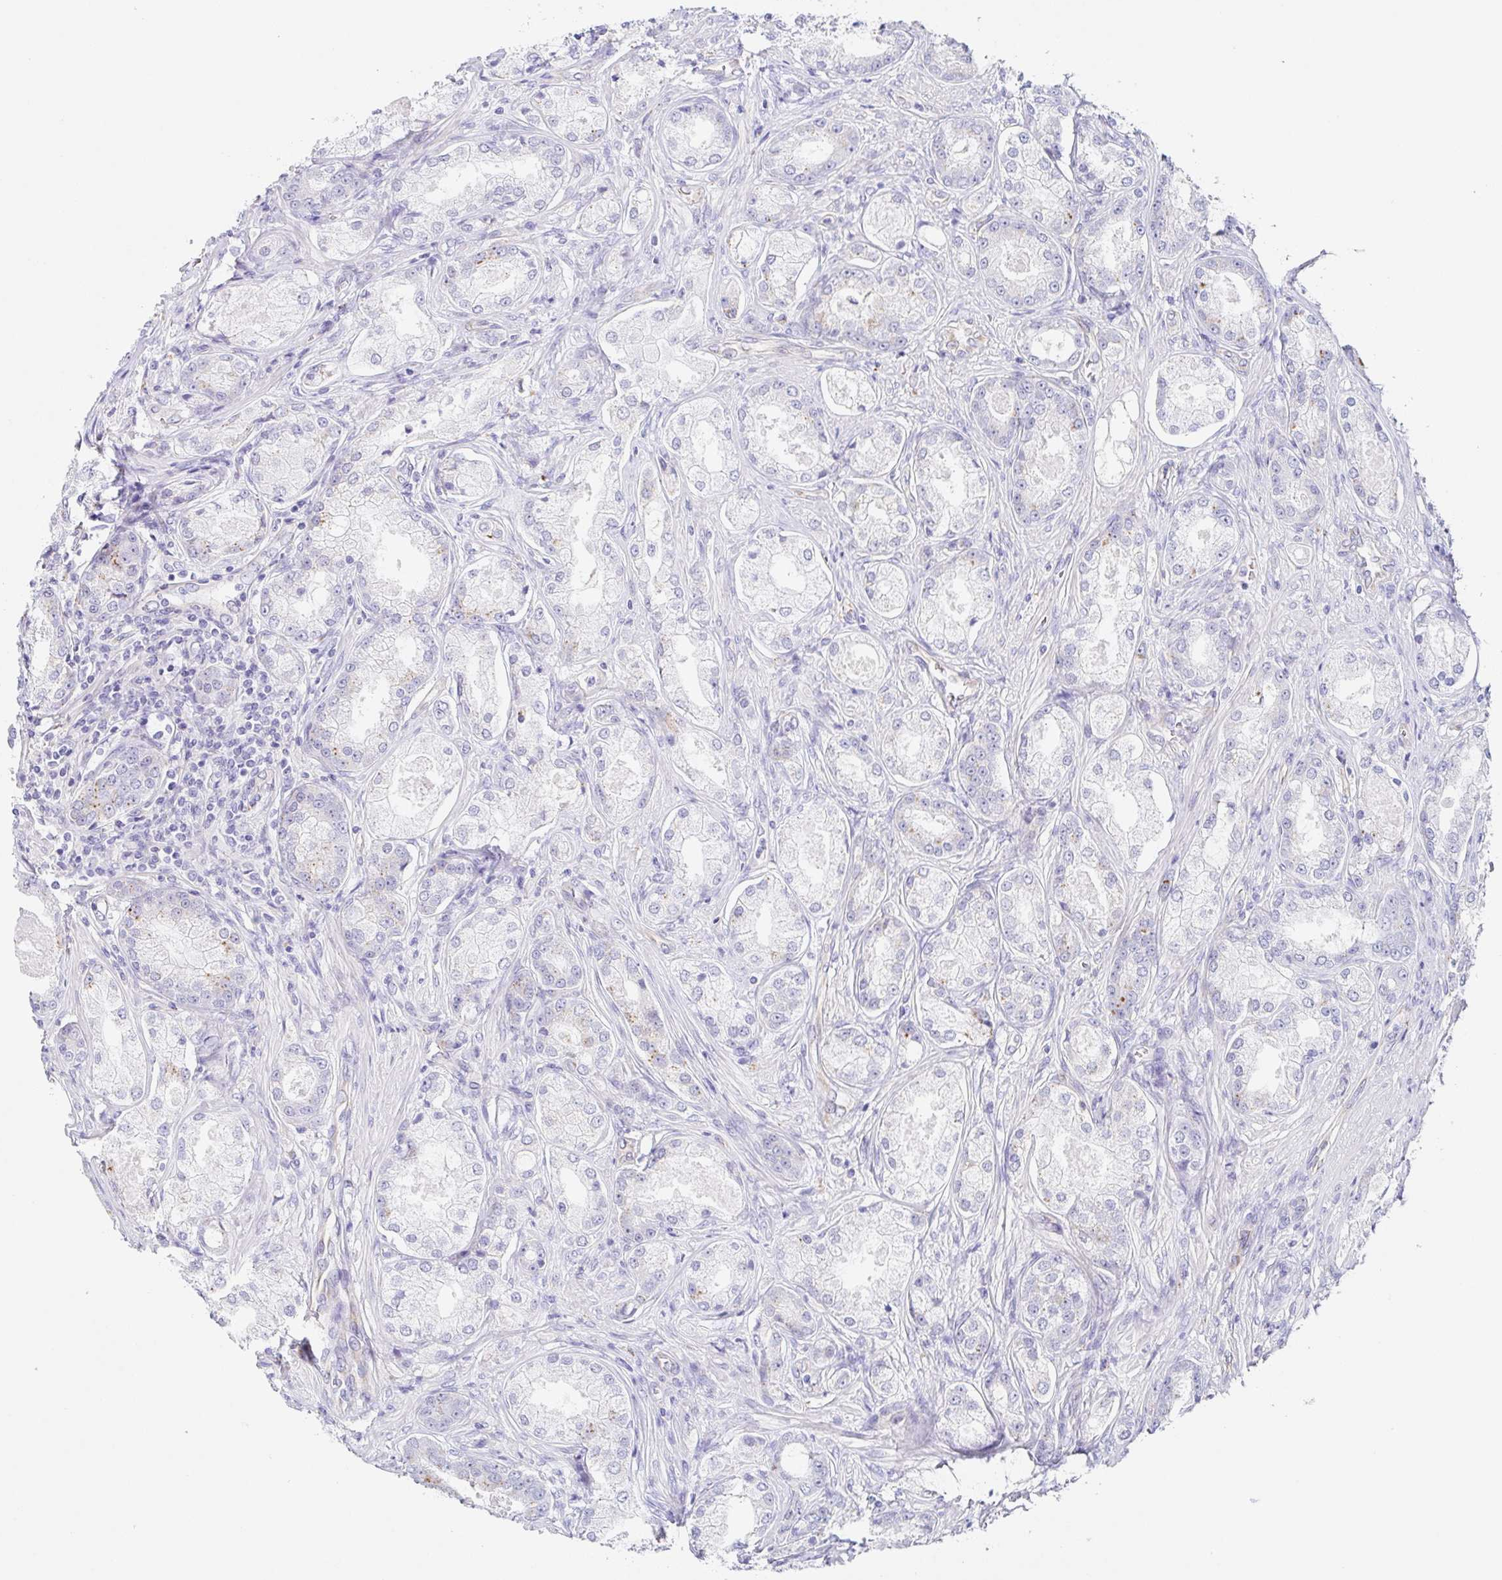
{"staining": {"intensity": "negative", "quantity": "none", "location": "none"}, "tissue": "prostate cancer", "cell_type": "Tumor cells", "image_type": "cancer", "snomed": [{"axis": "morphology", "description": "Adenocarcinoma, Low grade"}, {"axis": "topography", "description": "Prostate"}], "caption": "Immunohistochemistry (IHC) micrograph of prostate cancer (low-grade adenocarcinoma) stained for a protein (brown), which displays no expression in tumor cells. Brightfield microscopy of immunohistochemistry stained with DAB (brown) and hematoxylin (blue), captured at high magnification.", "gene": "DKK4", "patient": {"sex": "male", "age": 68}}